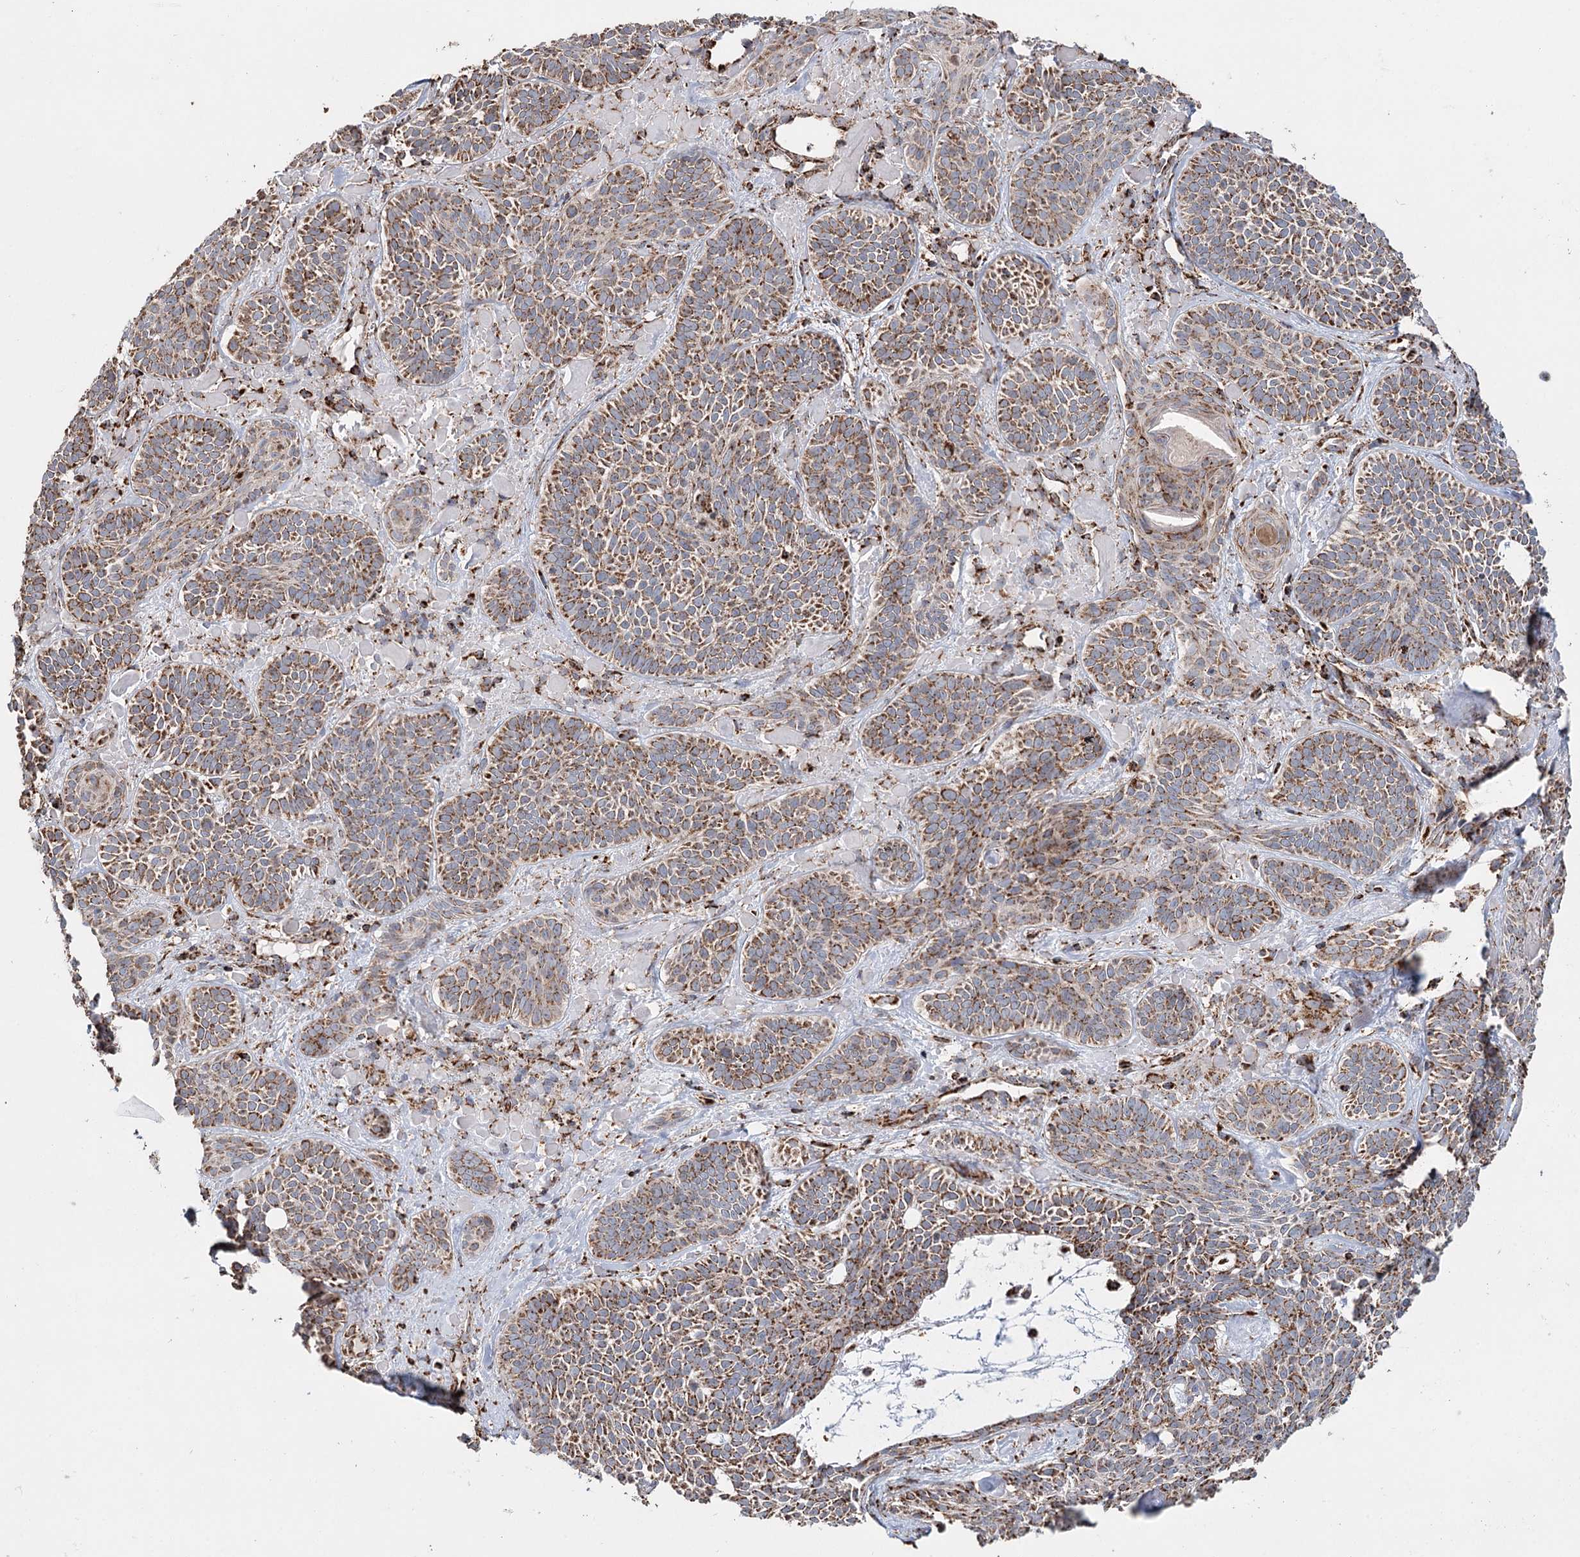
{"staining": {"intensity": "moderate", "quantity": ">75%", "location": "cytoplasmic/membranous"}, "tissue": "skin cancer", "cell_type": "Tumor cells", "image_type": "cancer", "snomed": [{"axis": "morphology", "description": "Basal cell carcinoma"}, {"axis": "topography", "description": "Skin"}], "caption": "IHC image of skin cancer (basal cell carcinoma) stained for a protein (brown), which shows medium levels of moderate cytoplasmic/membranous staining in about >75% of tumor cells.", "gene": "APH1A", "patient": {"sex": "male", "age": 85}}